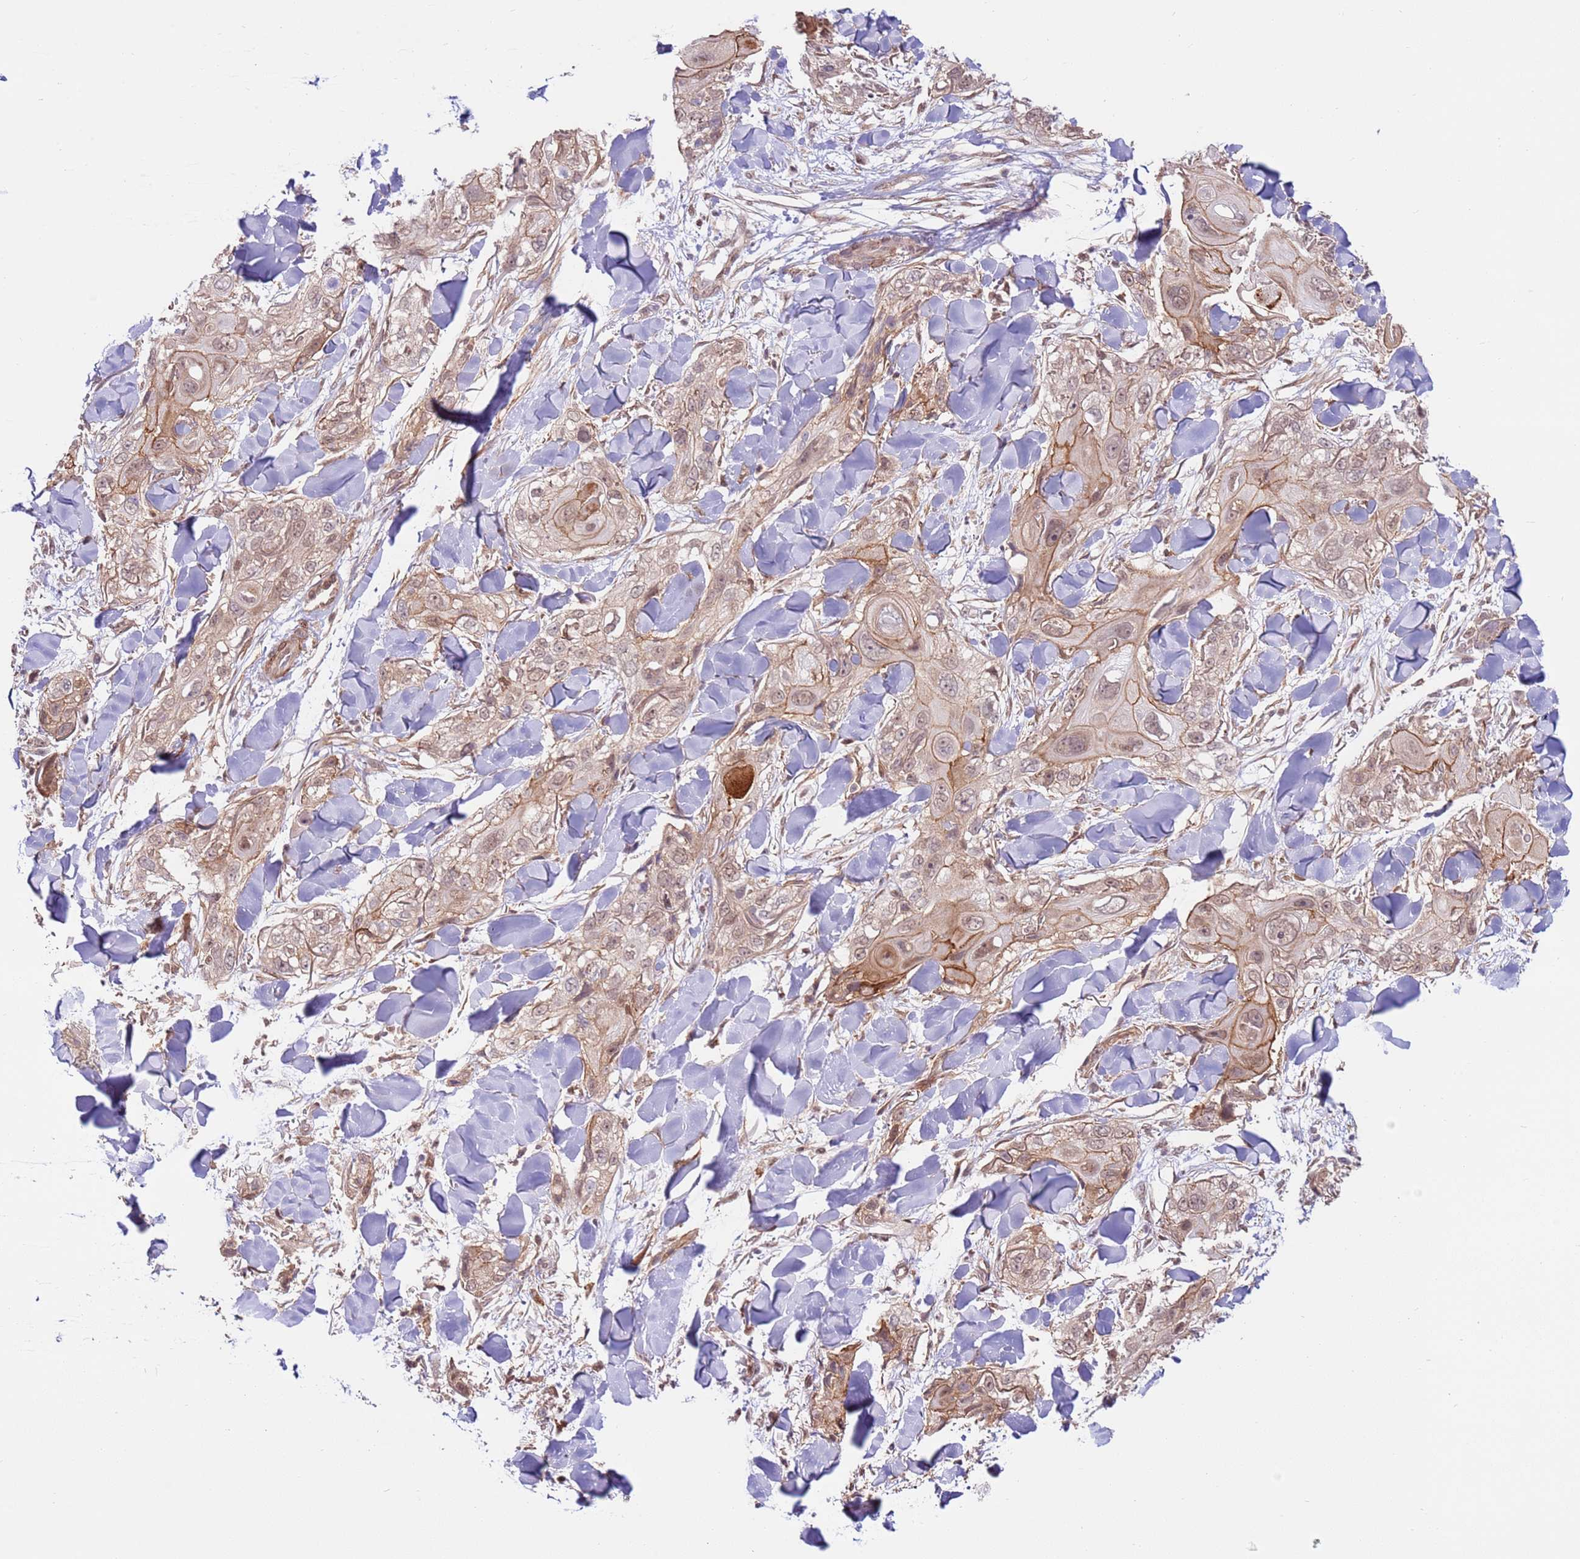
{"staining": {"intensity": "weak", "quantity": ">75%", "location": "cytoplasmic/membranous"}, "tissue": "skin cancer", "cell_type": "Tumor cells", "image_type": "cancer", "snomed": [{"axis": "morphology", "description": "Normal tissue, NOS"}, {"axis": "morphology", "description": "Squamous cell carcinoma, NOS"}, {"axis": "topography", "description": "Skin"}], "caption": "This micrograph displays squamous cell carcinoma (skin) stained with immunohistochemistry (IHC) to label a protein in brown. The cytoplasmic/membranous of tumor cells show weak positivity for the protein. Nuclei are counter-stained blue.", "gene": "DCAF4", "patient": {"sex": "male", "age": 72}}